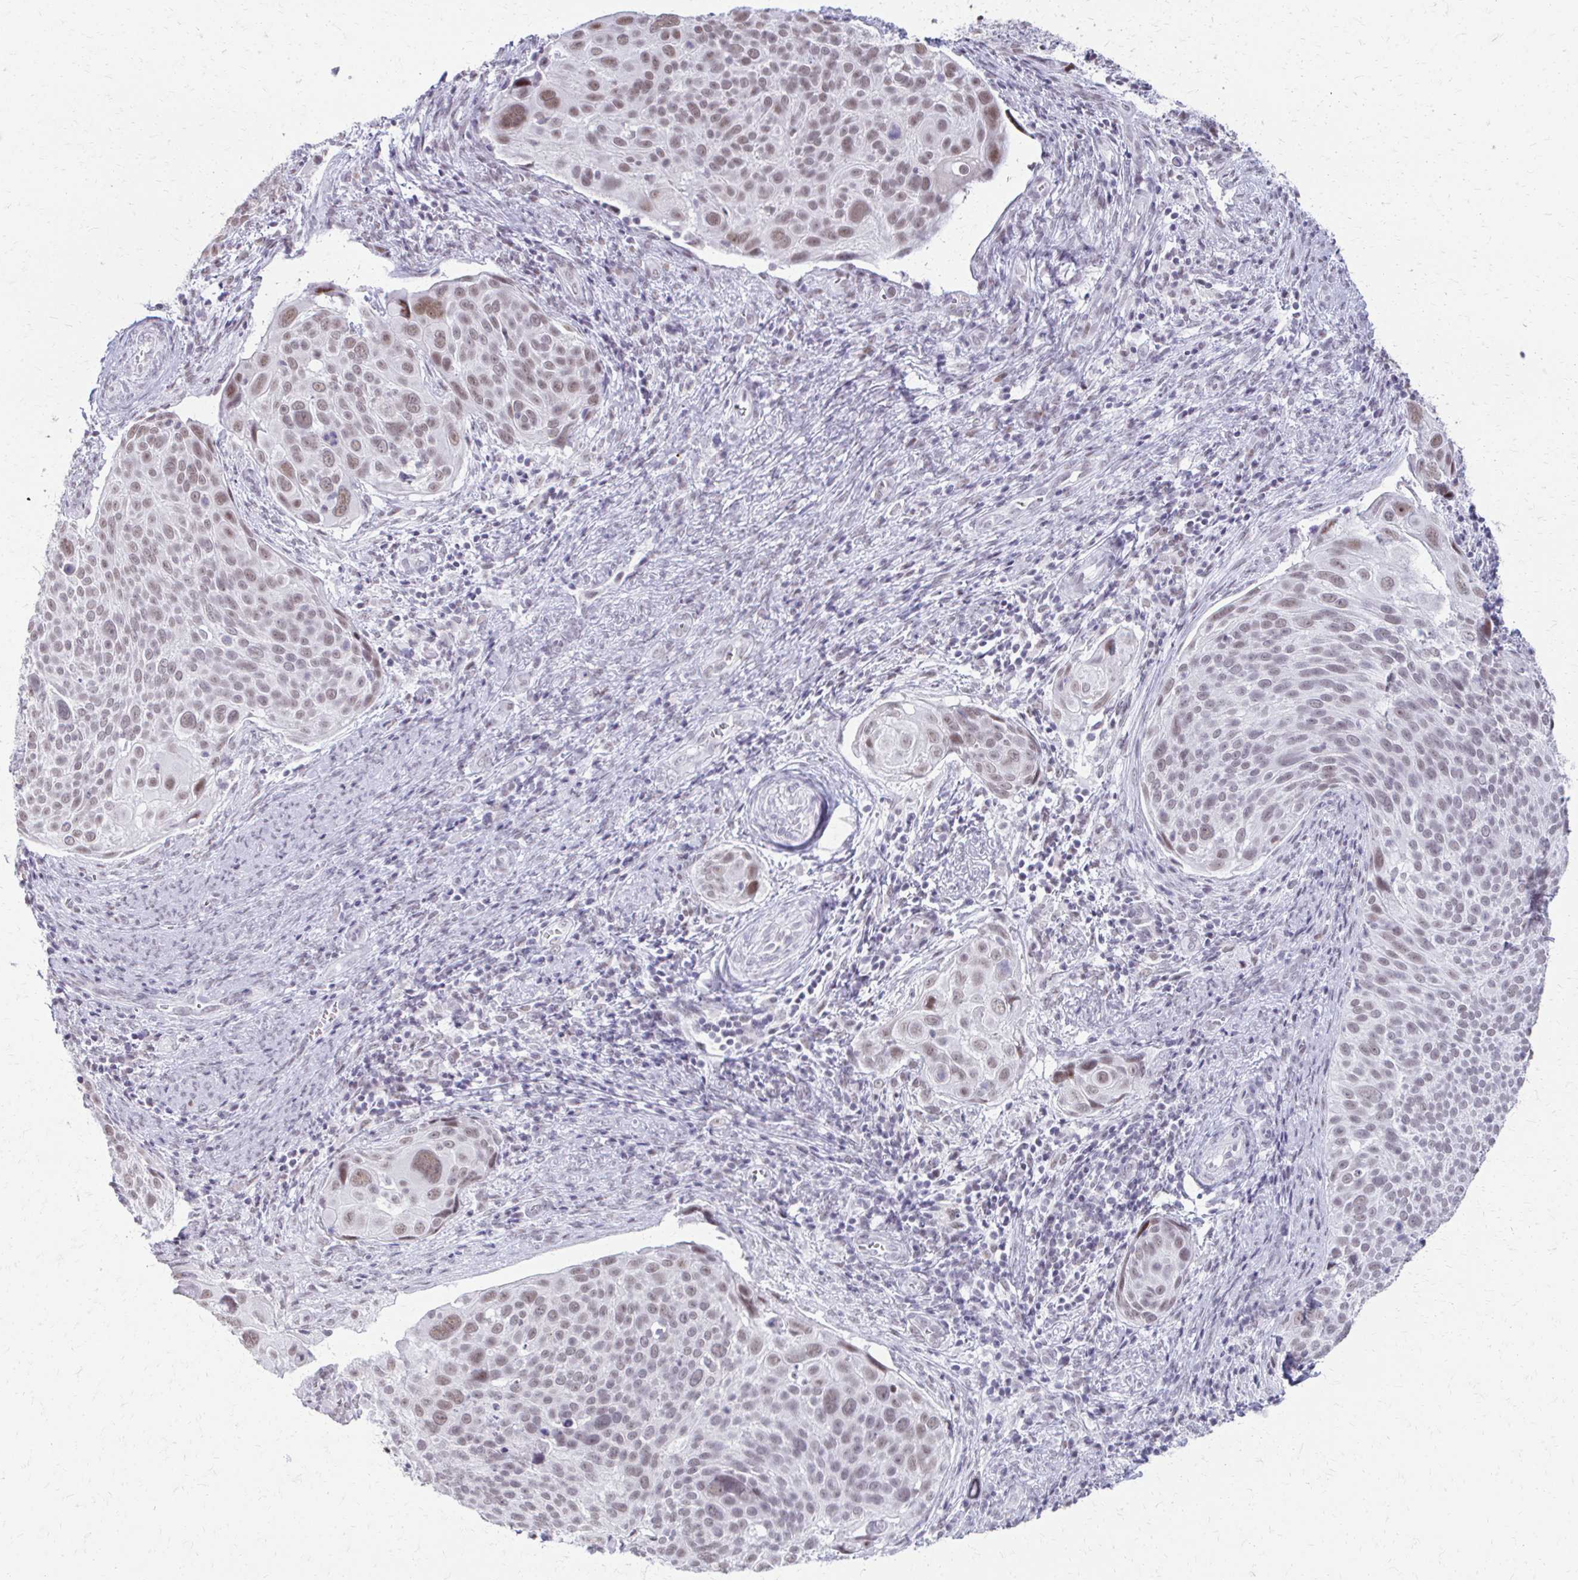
{"staining": {"intensity": "weak", "quantity": ">75%", "location": "nuclear"}, "tissue": "cervical cancer", "cell_type": "Tumor cells", "image_type": "cancer", "snomed": [{"axis": "morphology", "description": "Squamous cell carcinoma, NOS"}, {"axis": "topography", "description": "Cervix"}], "caption": "Protein staining of cervical cancer tissue reveals weak nuclear staining in about >75% of tumor cells.", "gene": "SS18", "patient": {"sex": "female", "age": 39}}